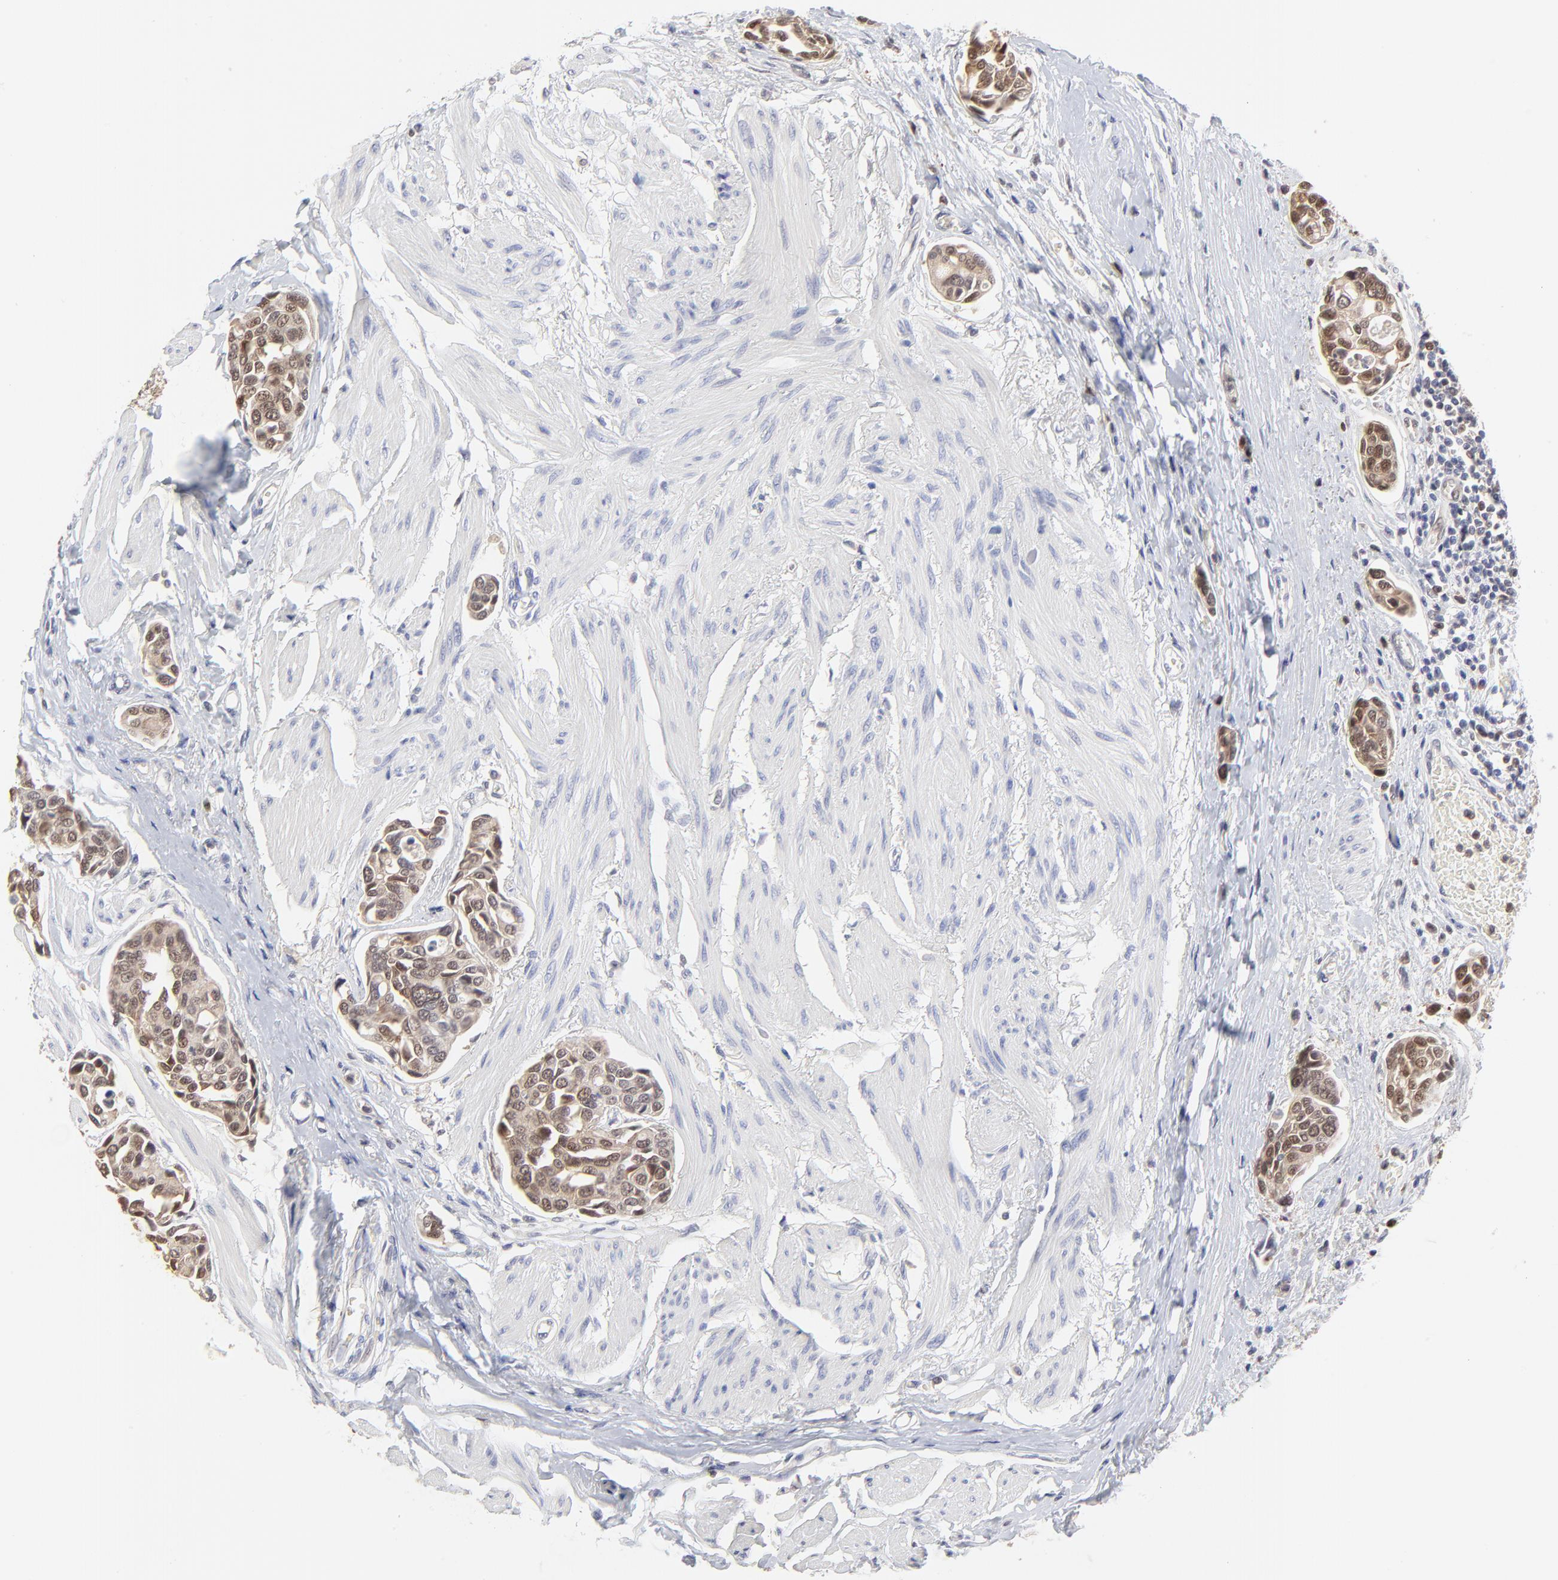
{"staining": {"intensity": "weak", "quantity": "25%-75%", "location": "cytoplasmic/membranous,nuclear"}, "tissue": "urothelial cancer", "cell_type": "Tumor cells", "image_type": "cancer", "snomed": [{"axis": "morphology", "description": "Urothelial carcinoma, High grade"}, {"axis": "topography", "description": "Urinary bladder"}], "caption": "Protein positivity by immunohistochemistry (IHC) shows weak cytoplasmic/membranous and nuclear positivity in approximately 25%-75% of tumor cells in urothelial cancer.", "gene": "CASP3", "patient": {"sex": "male", "age": 78}}